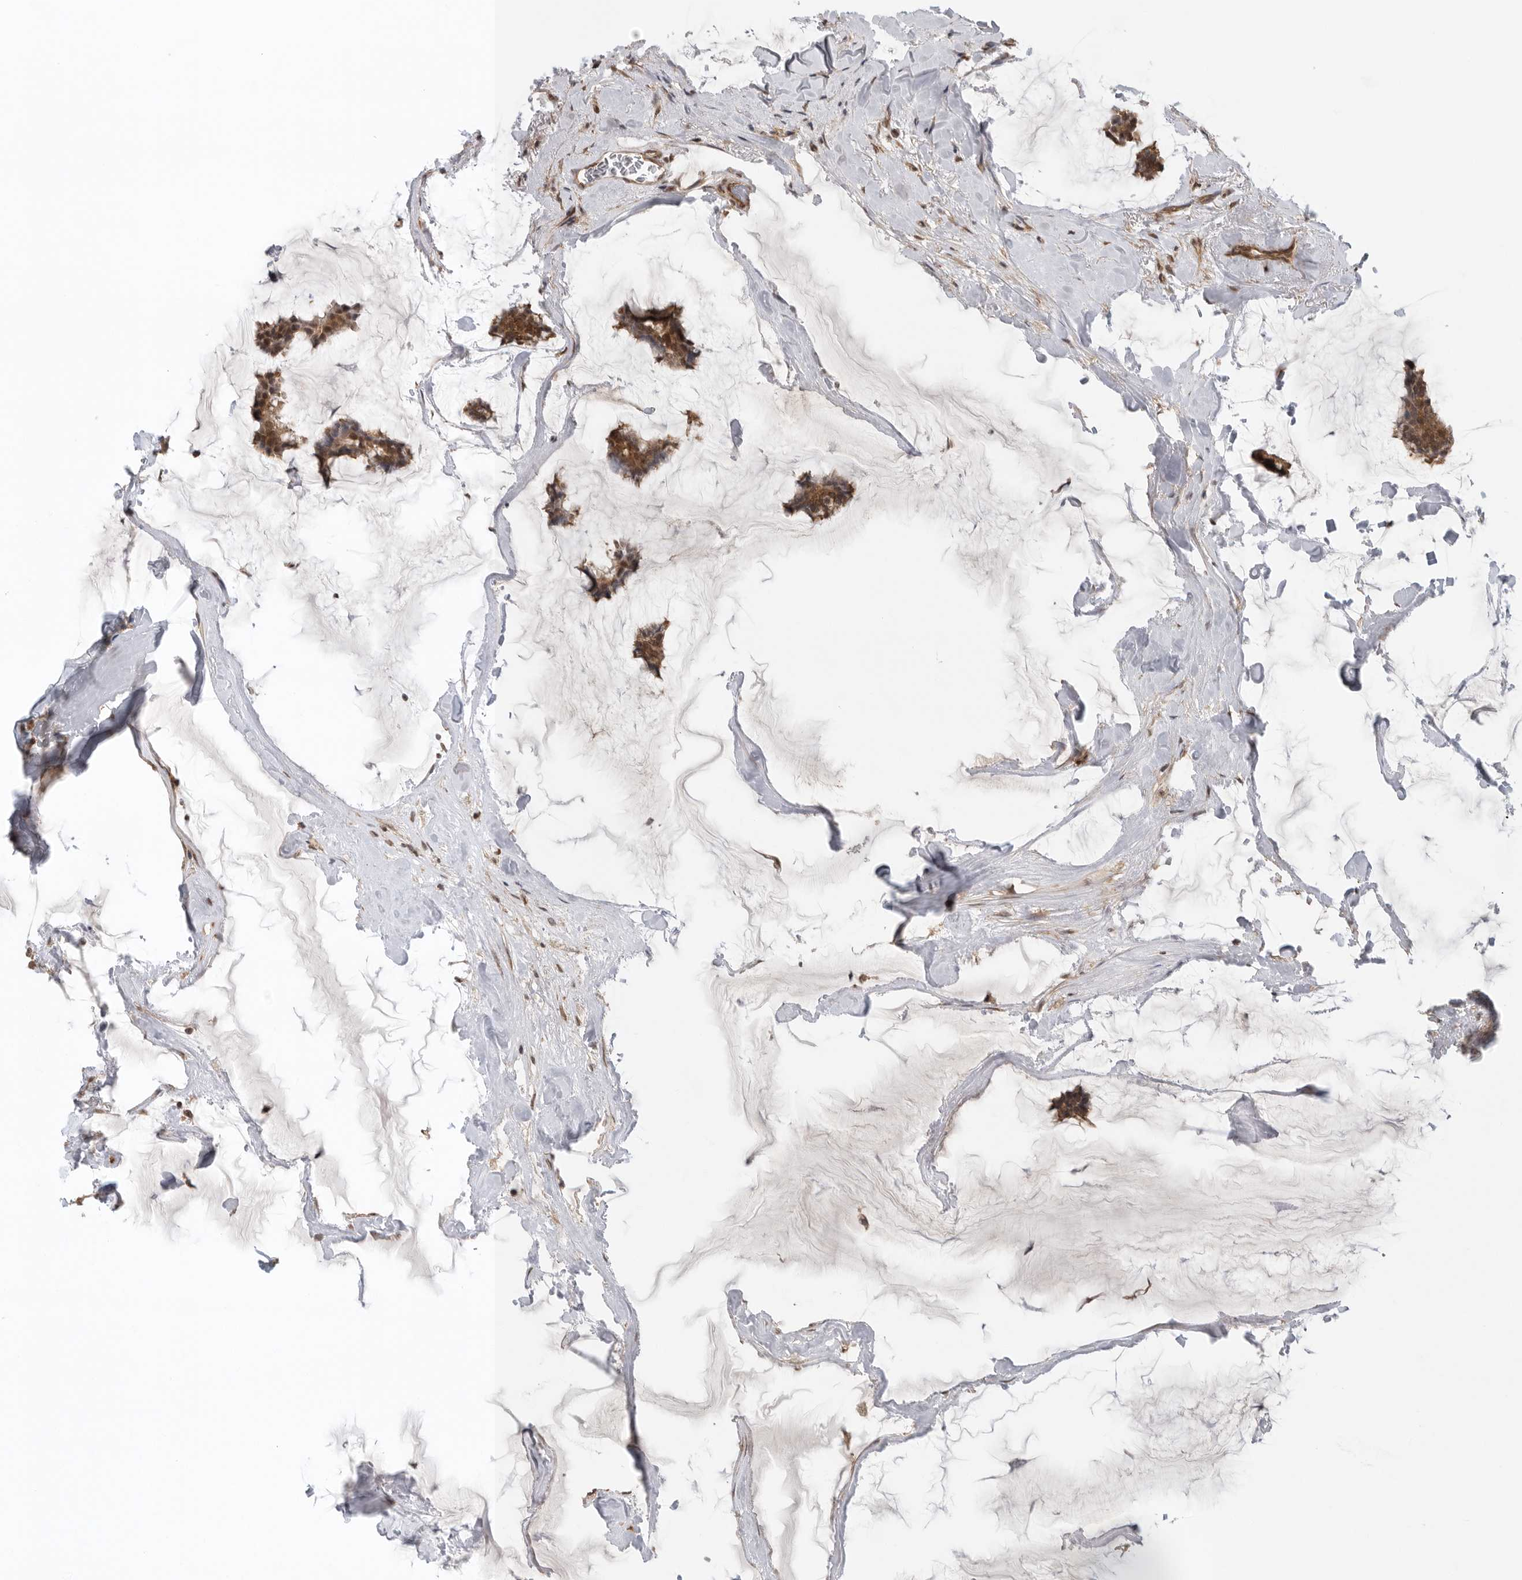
{"staining": {"intensity": "moderate", "quantity": ">75%", "location": "cytoplasmic/membranous,nuclear"}, "tissue": "breast cancer", "cell_type": "Tumor cells", "image_type": "cancer", "snomed": [{"axis": "morphology", "description": "Duct carcinoma"}, {"axis": "topography", "description": "Breast"}], "caption": "High-power microscopy captured an immunohistochemistry (IHC) histopathology image of breast infiltrating ductal carcinoma, revealing moderate cytoplasmic/membranous and nuclear positivity in approximately >75% of tumor cells.", "gene": "VPS50", "patient": {"sex": "female", "age": 93}}